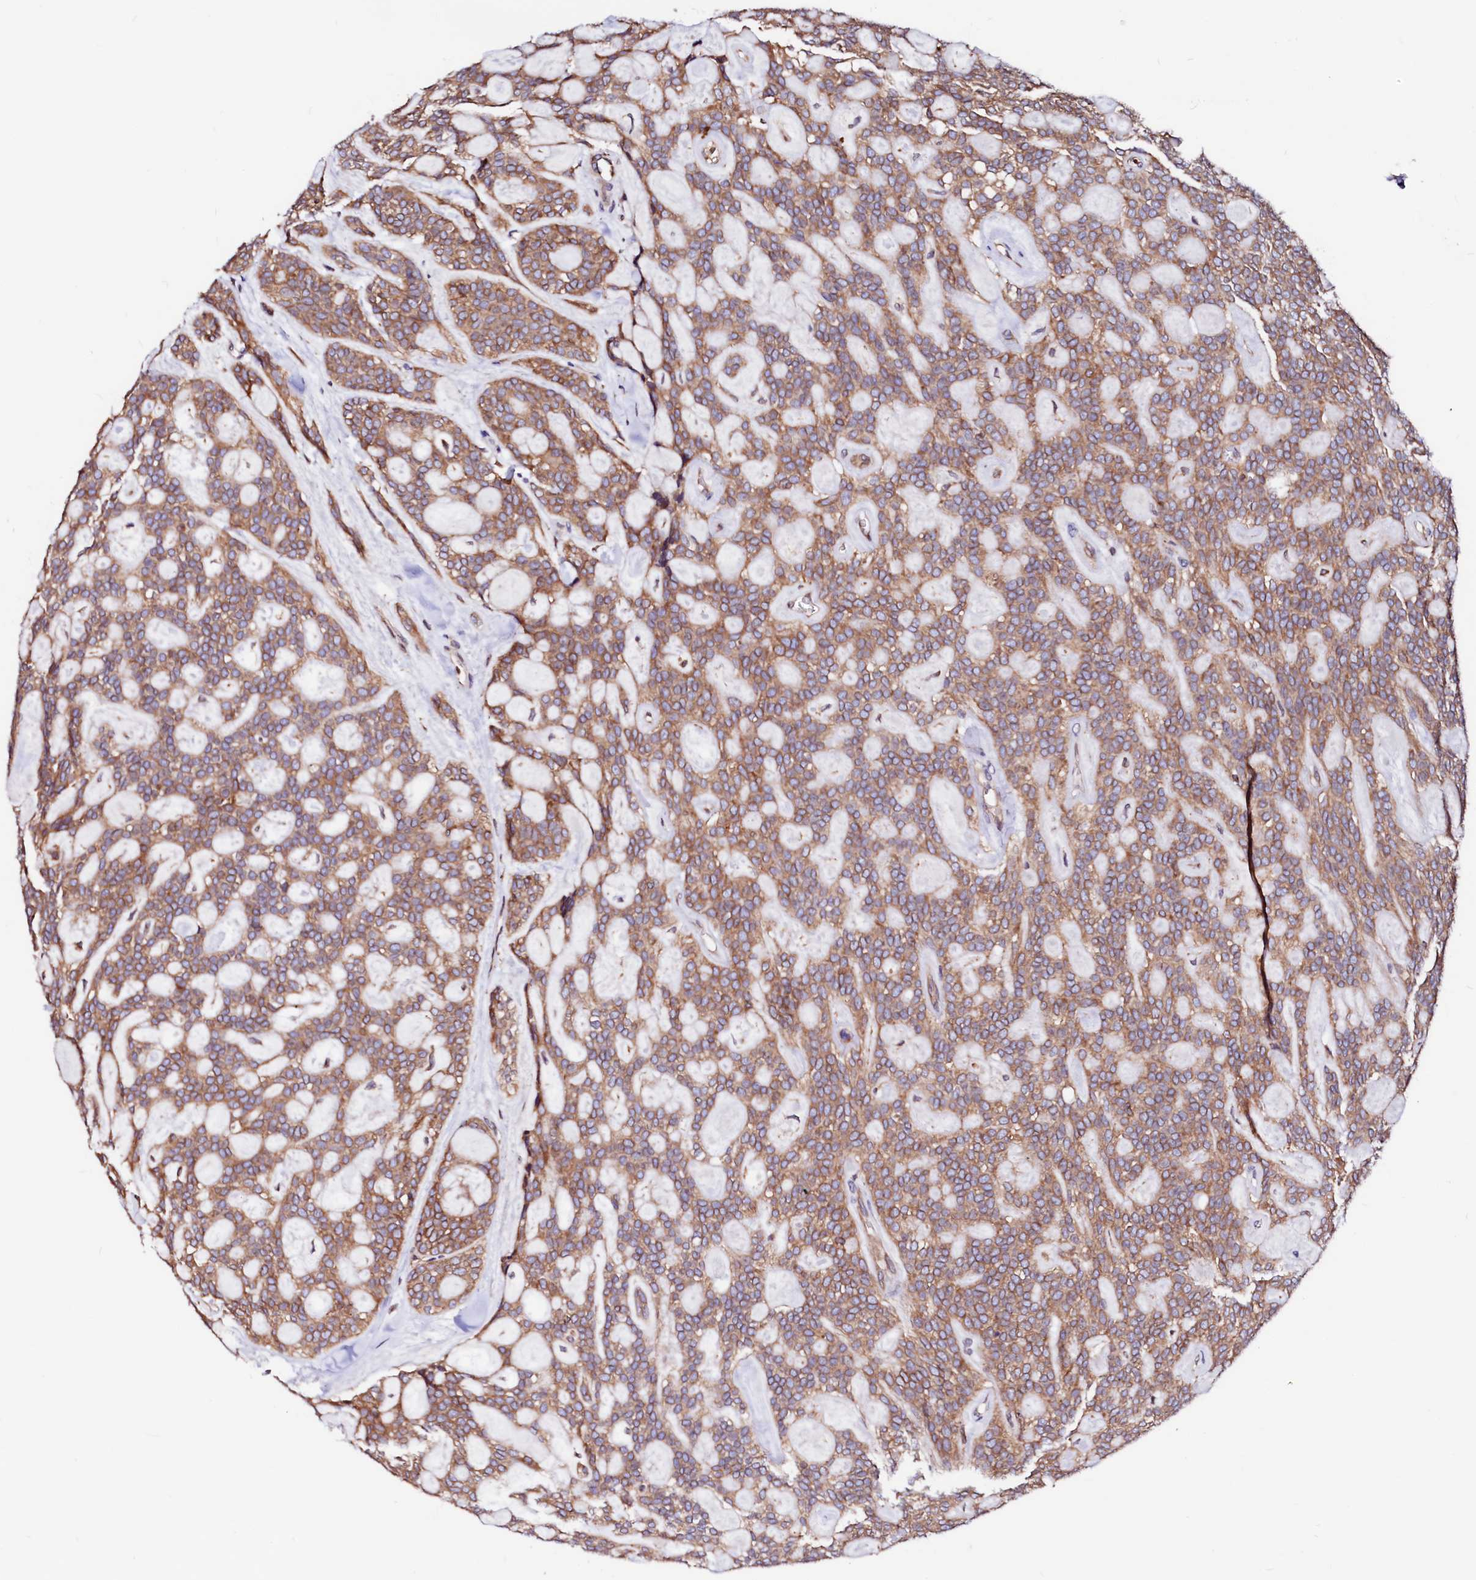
{"staining": {"intensity": "moderate", "quantity": ">75%", "location": "cytoplasmic/membranous"}, "tissue": "head and neck cancer", "cell_type": "Tumor cells", "image_type": "cancer", "snomed": [{"axis": "morphology", "description": "Adenocarcinoma, NOS"}, {"axis": "topography", "description": "Head-Neck"}], "caption": "Immunohistochemical staining of head and neck cancer (adenocarcinoma) shows moderate cytoplasmic/membranous protein staining in about >75% of tumor cells.", "gene": "DERL1", "patient": {"sex": "male", "age": 66}}